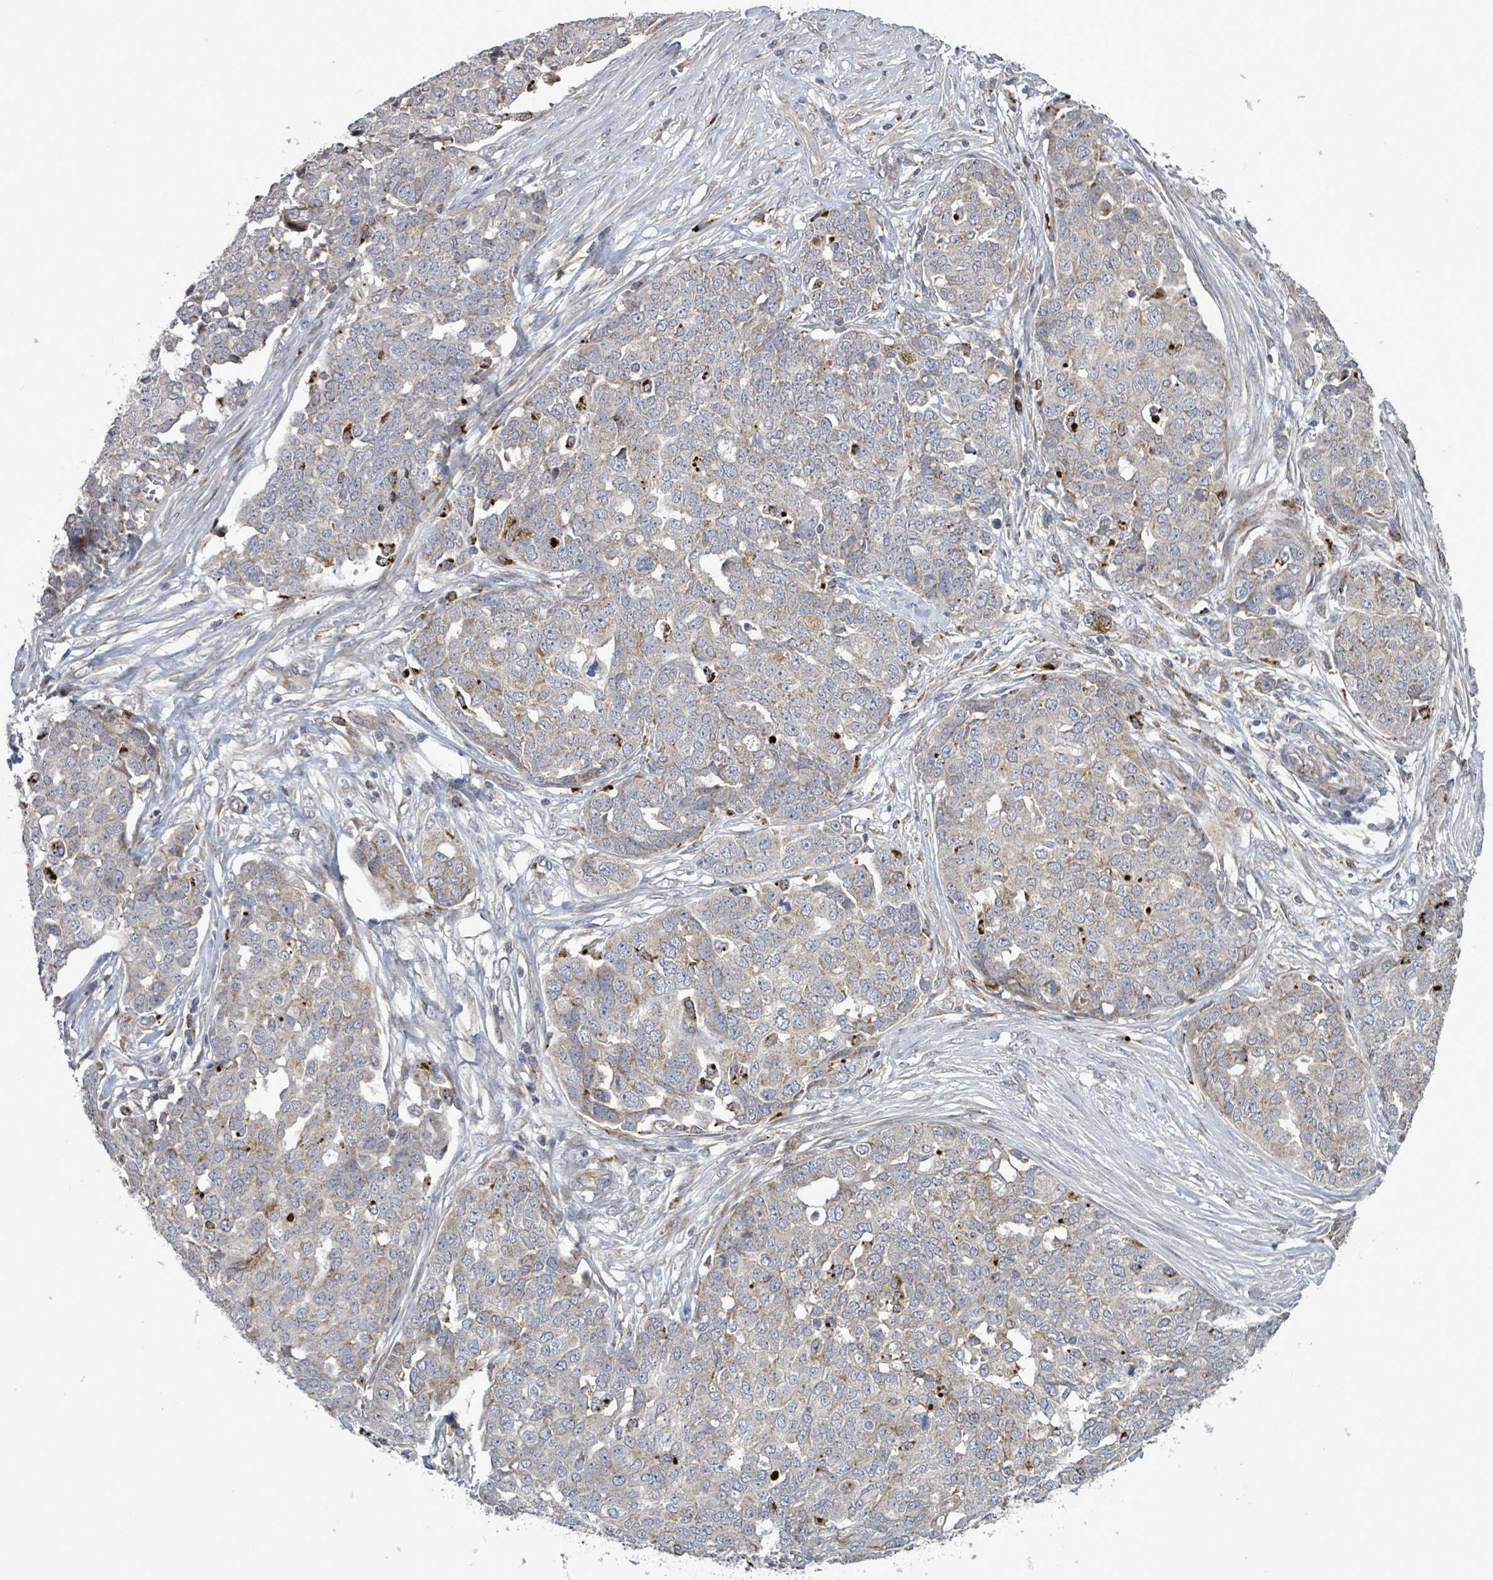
{"staining": {"intensity": "weak", "quantity": "25%-75%", "location": "cytoplasmic/membranous"}, "tissue": "ovarian cancer", "cell_type": "Tumor cells", "image_type": "cancer", "snomed": [{"axis": "morphology", "description": "Cystadenocarcinoma, serous, NOS"}, {"axis": "topography", "description": "Soft tissue"}, {"axis": "topography", "description": "Ovary"}], "caption": "Ovarian cancer was stained to show a protein in brown. There is low levels of weak cytoplasmic/membranous staining in about 25%-75% of tumor cells.", "gene": "DIPK2A", "patient": {"sex": "female", "age": 57}}